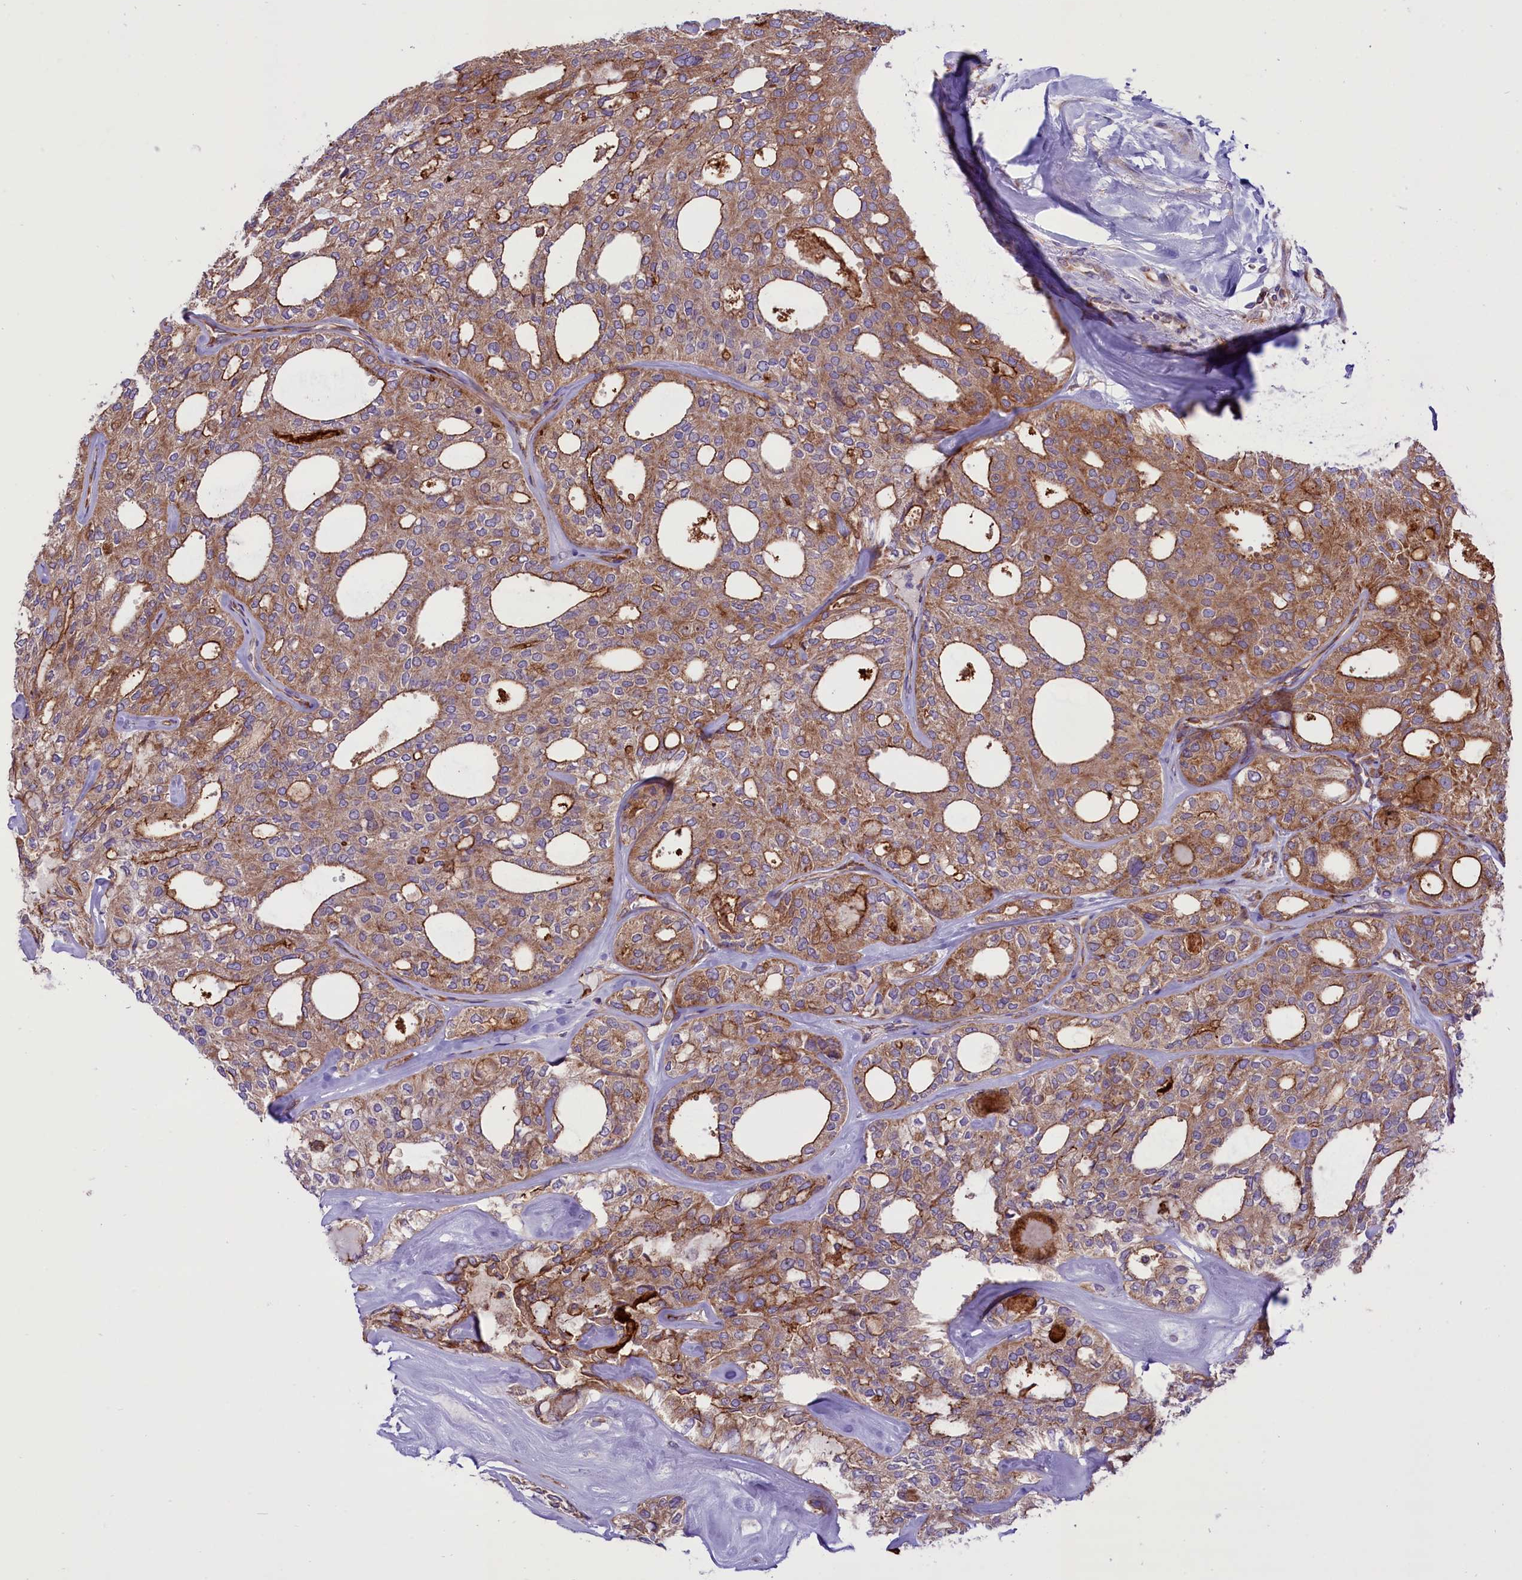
{"staining": {"intensity": "moderate", "quantity": ">75%", "location": "cytoplasmic/membranous"}, "tissue": "thyroid cancer", "cell_type": "Tumor cells", "image_type": "cancer", "snomed": [{"axis": "morphology", "description": "Follicular adenoma carcinoma, NOS"}, {"axis": "topography", "description": "Thyroid gland"}], "caption": "About >75% of tumor cells in human thyroid cancer (follicular adenoma carcinoma) show moderate cytoplasmic/membranous protein positivity as visualized by brown immunohistochemical staining.", "gene": "PTPRU", "patient": {"sex": "male", "age": 75}}